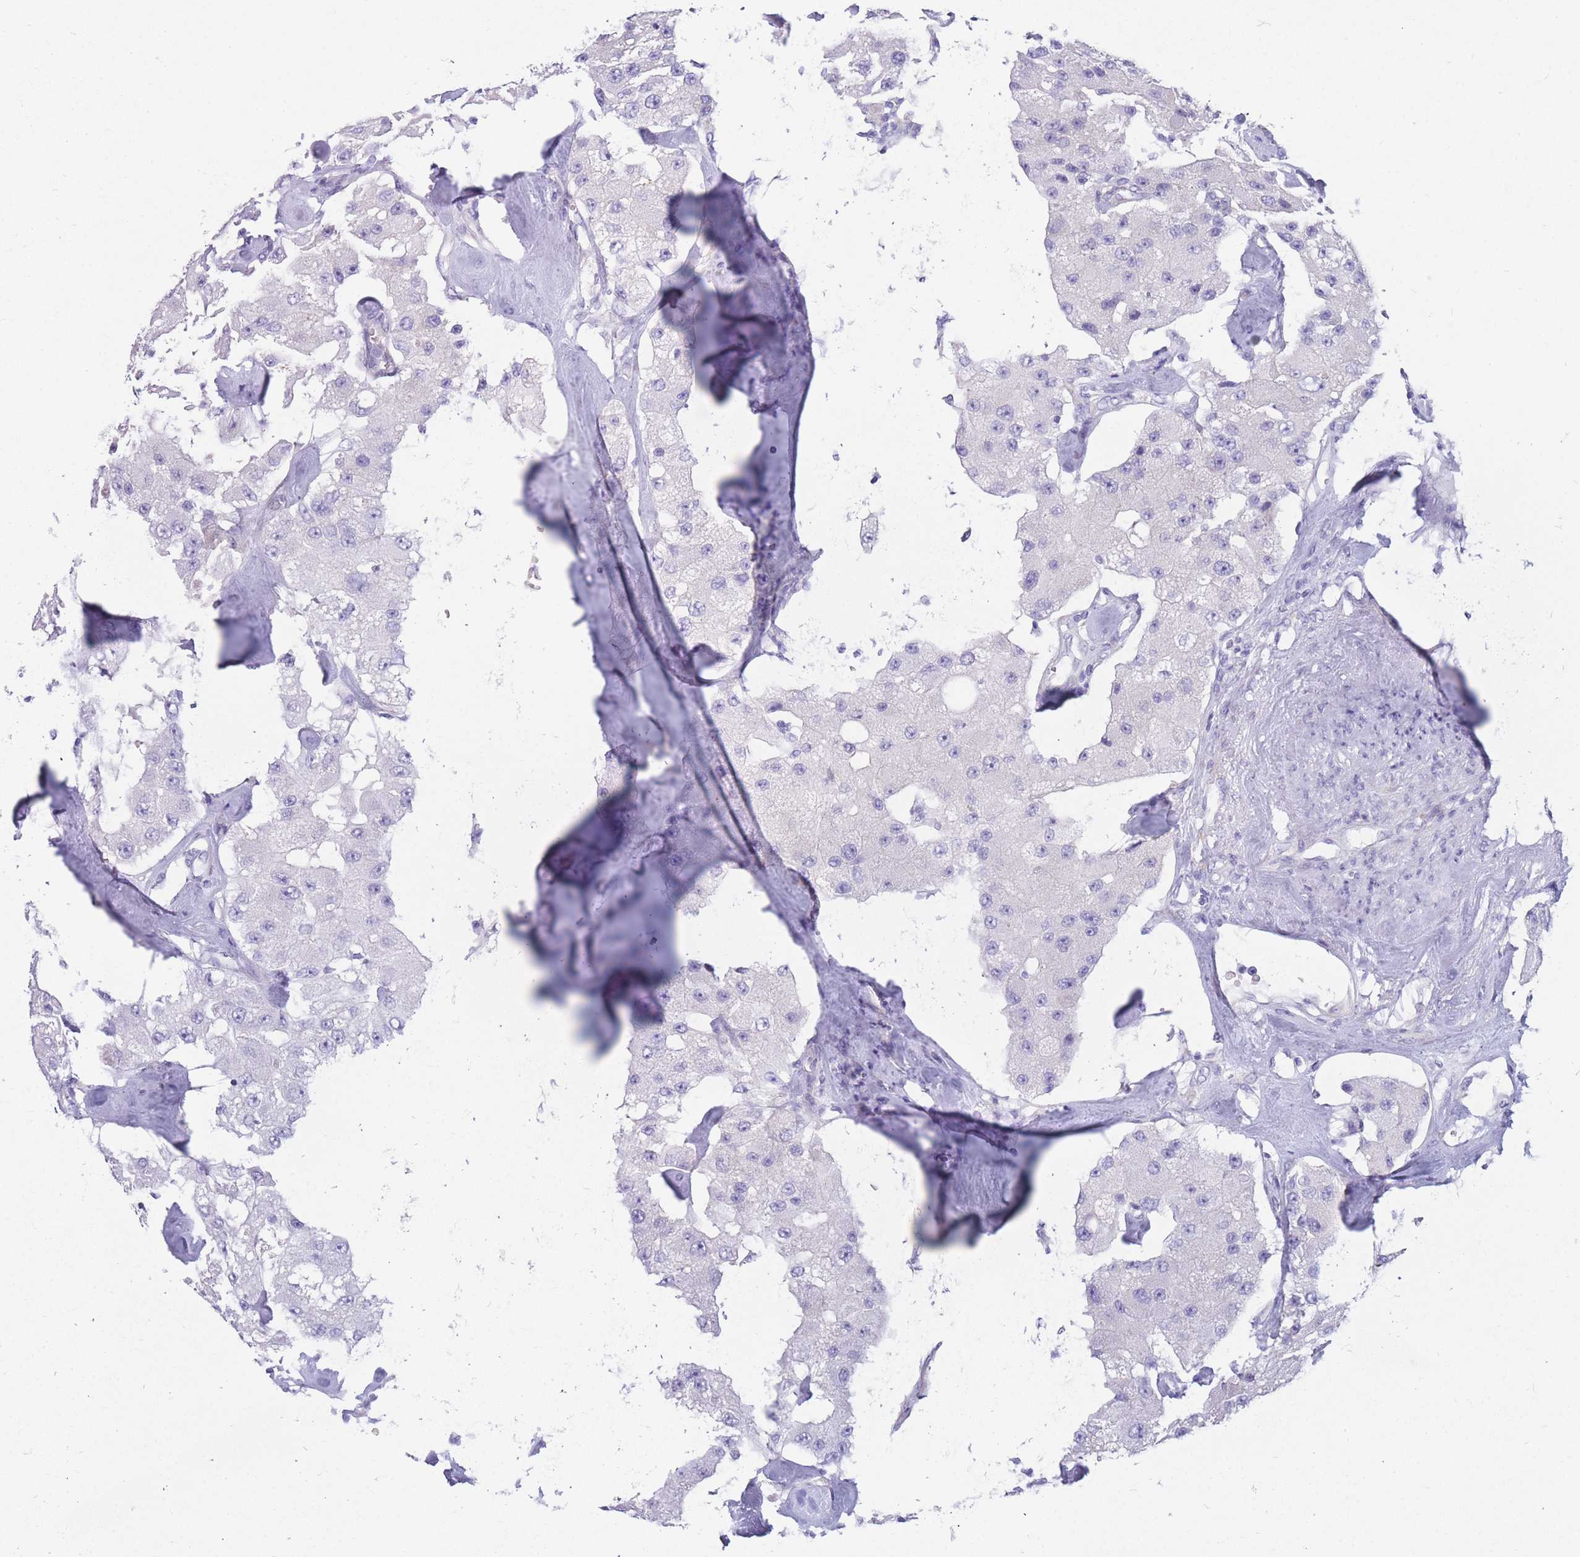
{"staining": {"intensity": "negative", "quantity": "none", "location": "none"}, "tissue": "carcinoid", "cell_type": "Tumor cells", "image_type": "cancer", "snomed": [{"axis": "morphology", "description": "Carcinoid, malignant, NOS"}, {"axis": "topography", "description": "Pancreas"}], "caption": "Carcinoid was stained to show a protein in brown. There is no significant positivity in tumor cells. (Stains: DAB IHC with hematoxylin counter stain, Microscopy: brightfield microscopy at high magnification).", "gene": "MTSS2", "patient": {"sex": "male", "age": 41}}